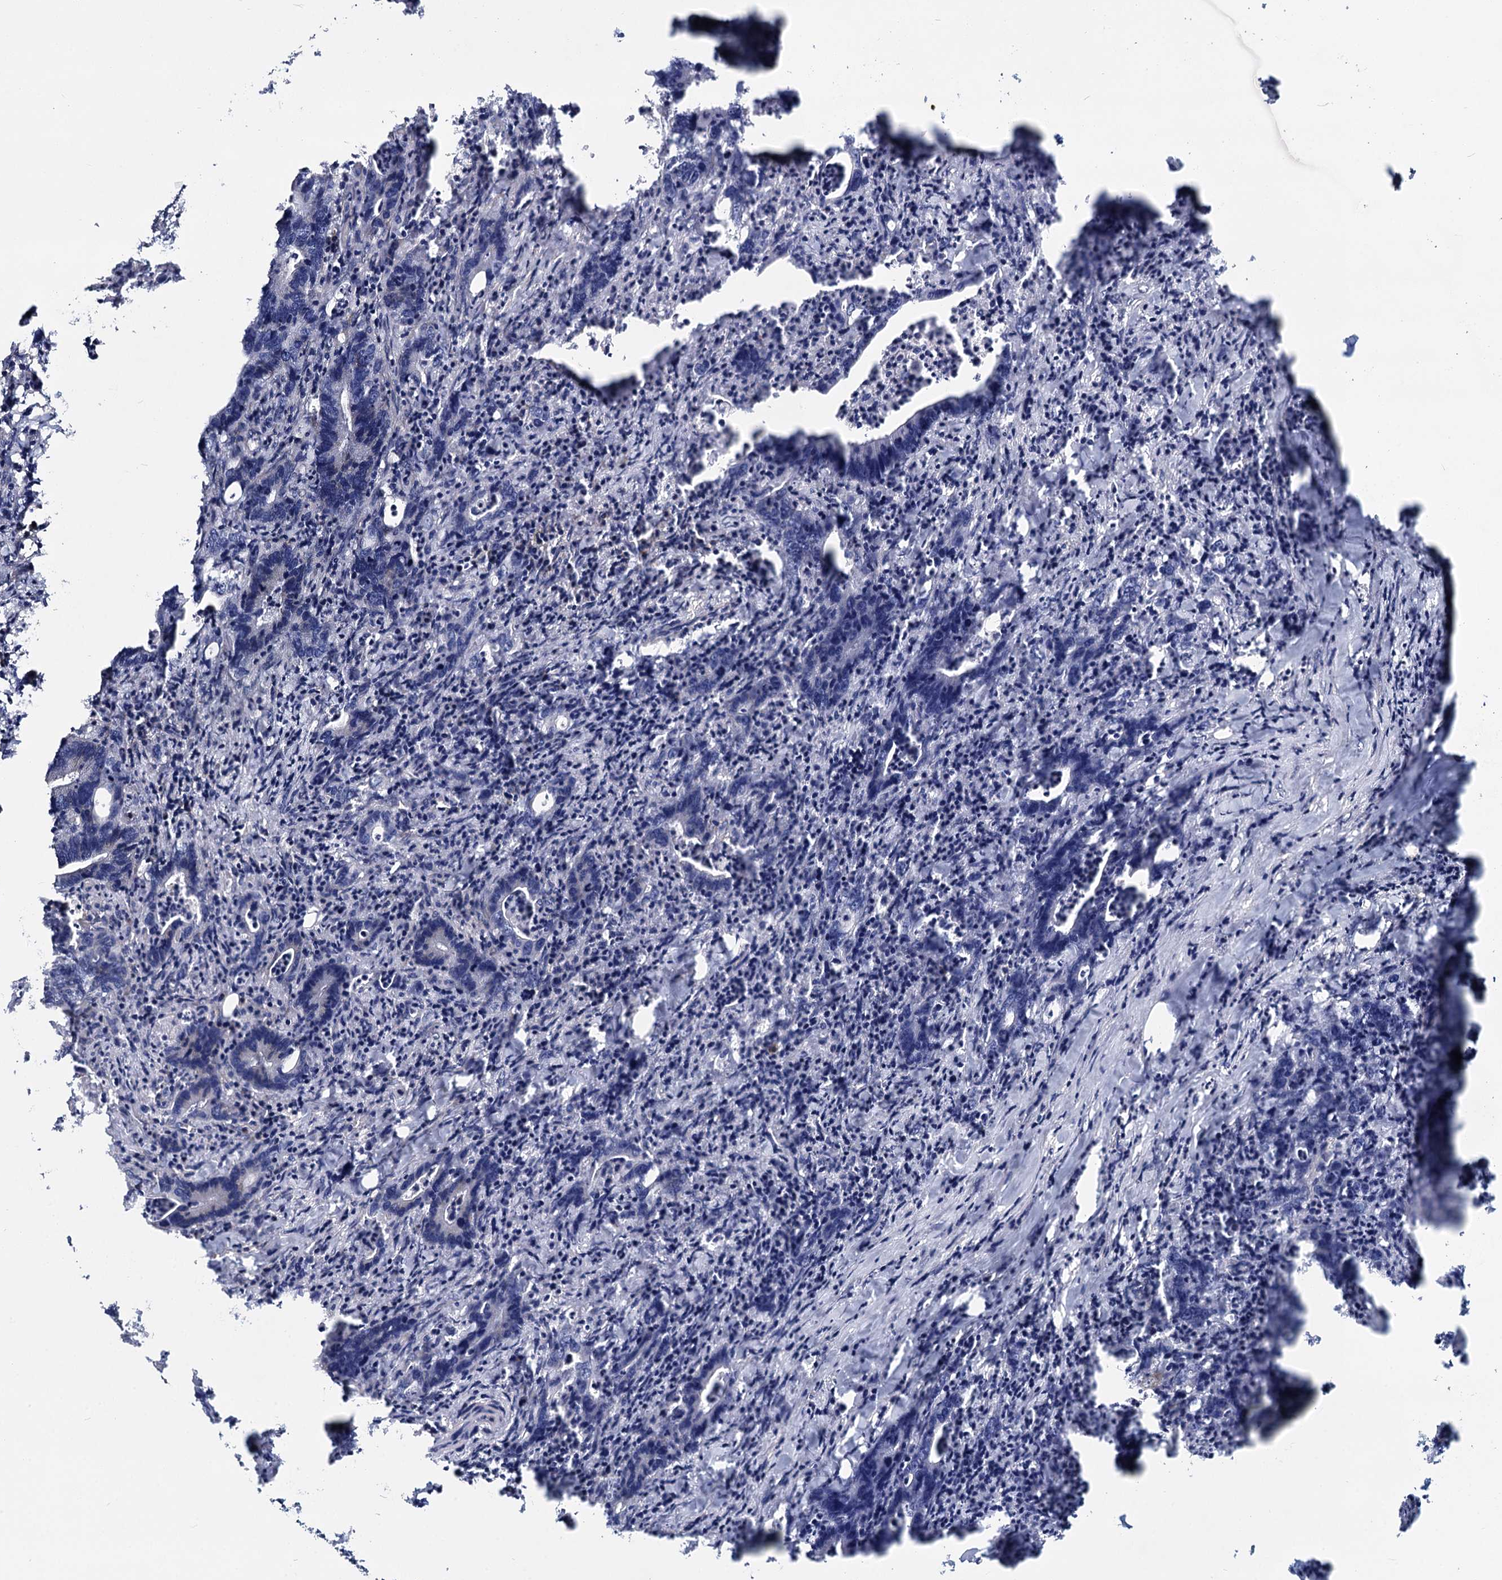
{"staining": {"intensity": "negative", "quantity": "none", "location": "none"}, "tissue": "colorectal cancer", "cell_type": "Tumor cells", "image_type": "cancer", "snomed": [{"axis": "morphology", "description": "Adenocarcinoma, NOS"}, {"axis": "topography", "description": "Colon"}], "caption": "The micrograph reveals no significant staining in tumor cells of colorectal adenocarcinoma.", "gene": "GSTM3", "patient": {"sex": "female", "age": 75}}